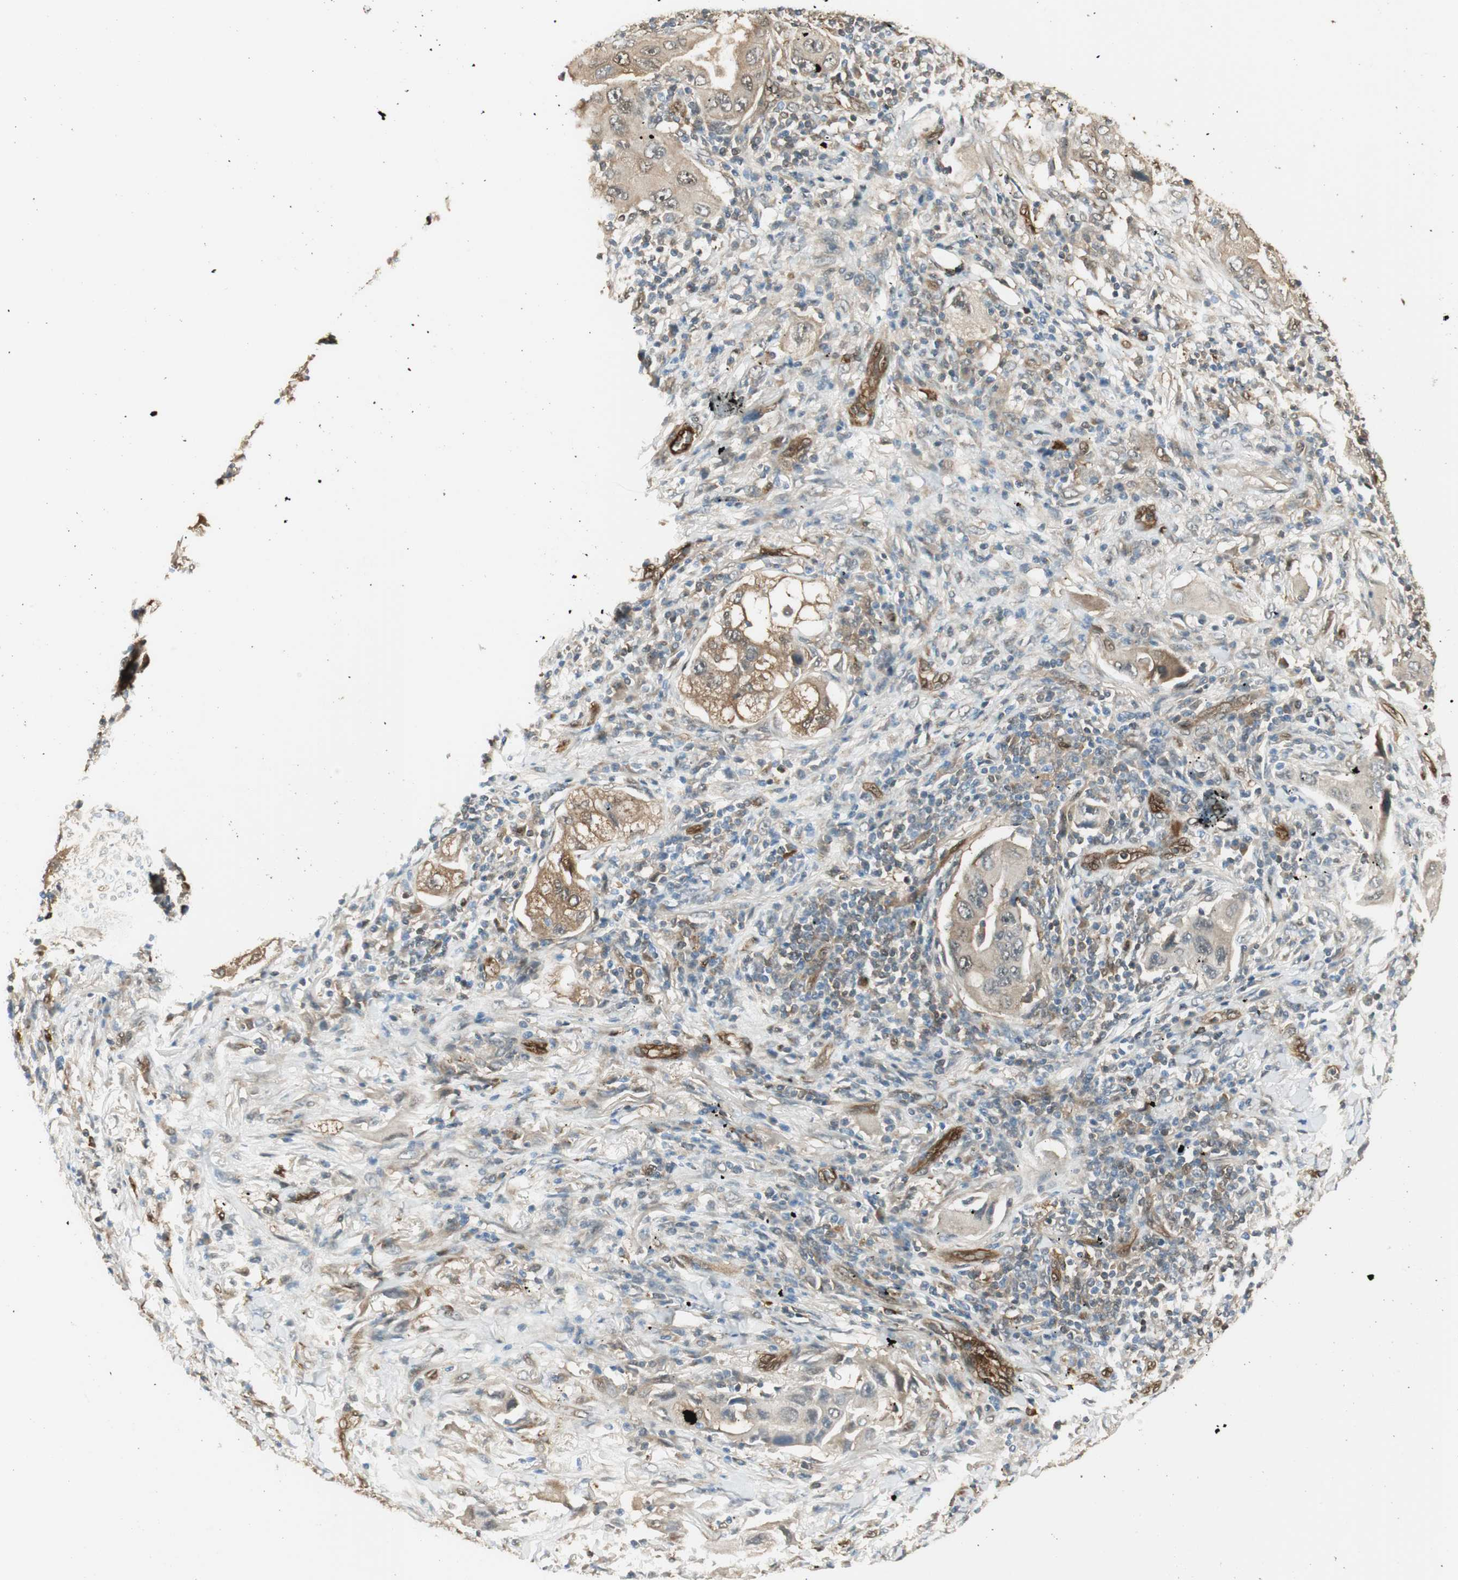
{"staining": {"intensity": "moderate", "quantity": ">75%", "location": "cytoplasmic/membranous"}, "tissue": "lung cancer", "cell_type": "Tumor cells", "image_type": "cancer", "snomed": [{"axis": "morphology", "description": "Adenocarcinoma, NOS"}, {"axis": "topography", "description": "Lung"}], "caption": "Immunohistochemical staining of adenocarcinoma (lung) displays moderate cytoplasmic/membranous protein staining in approximately >75% of tumor cells.", "gene": "SERPINB6", "patient": {"sex": "female", "age": 65}}